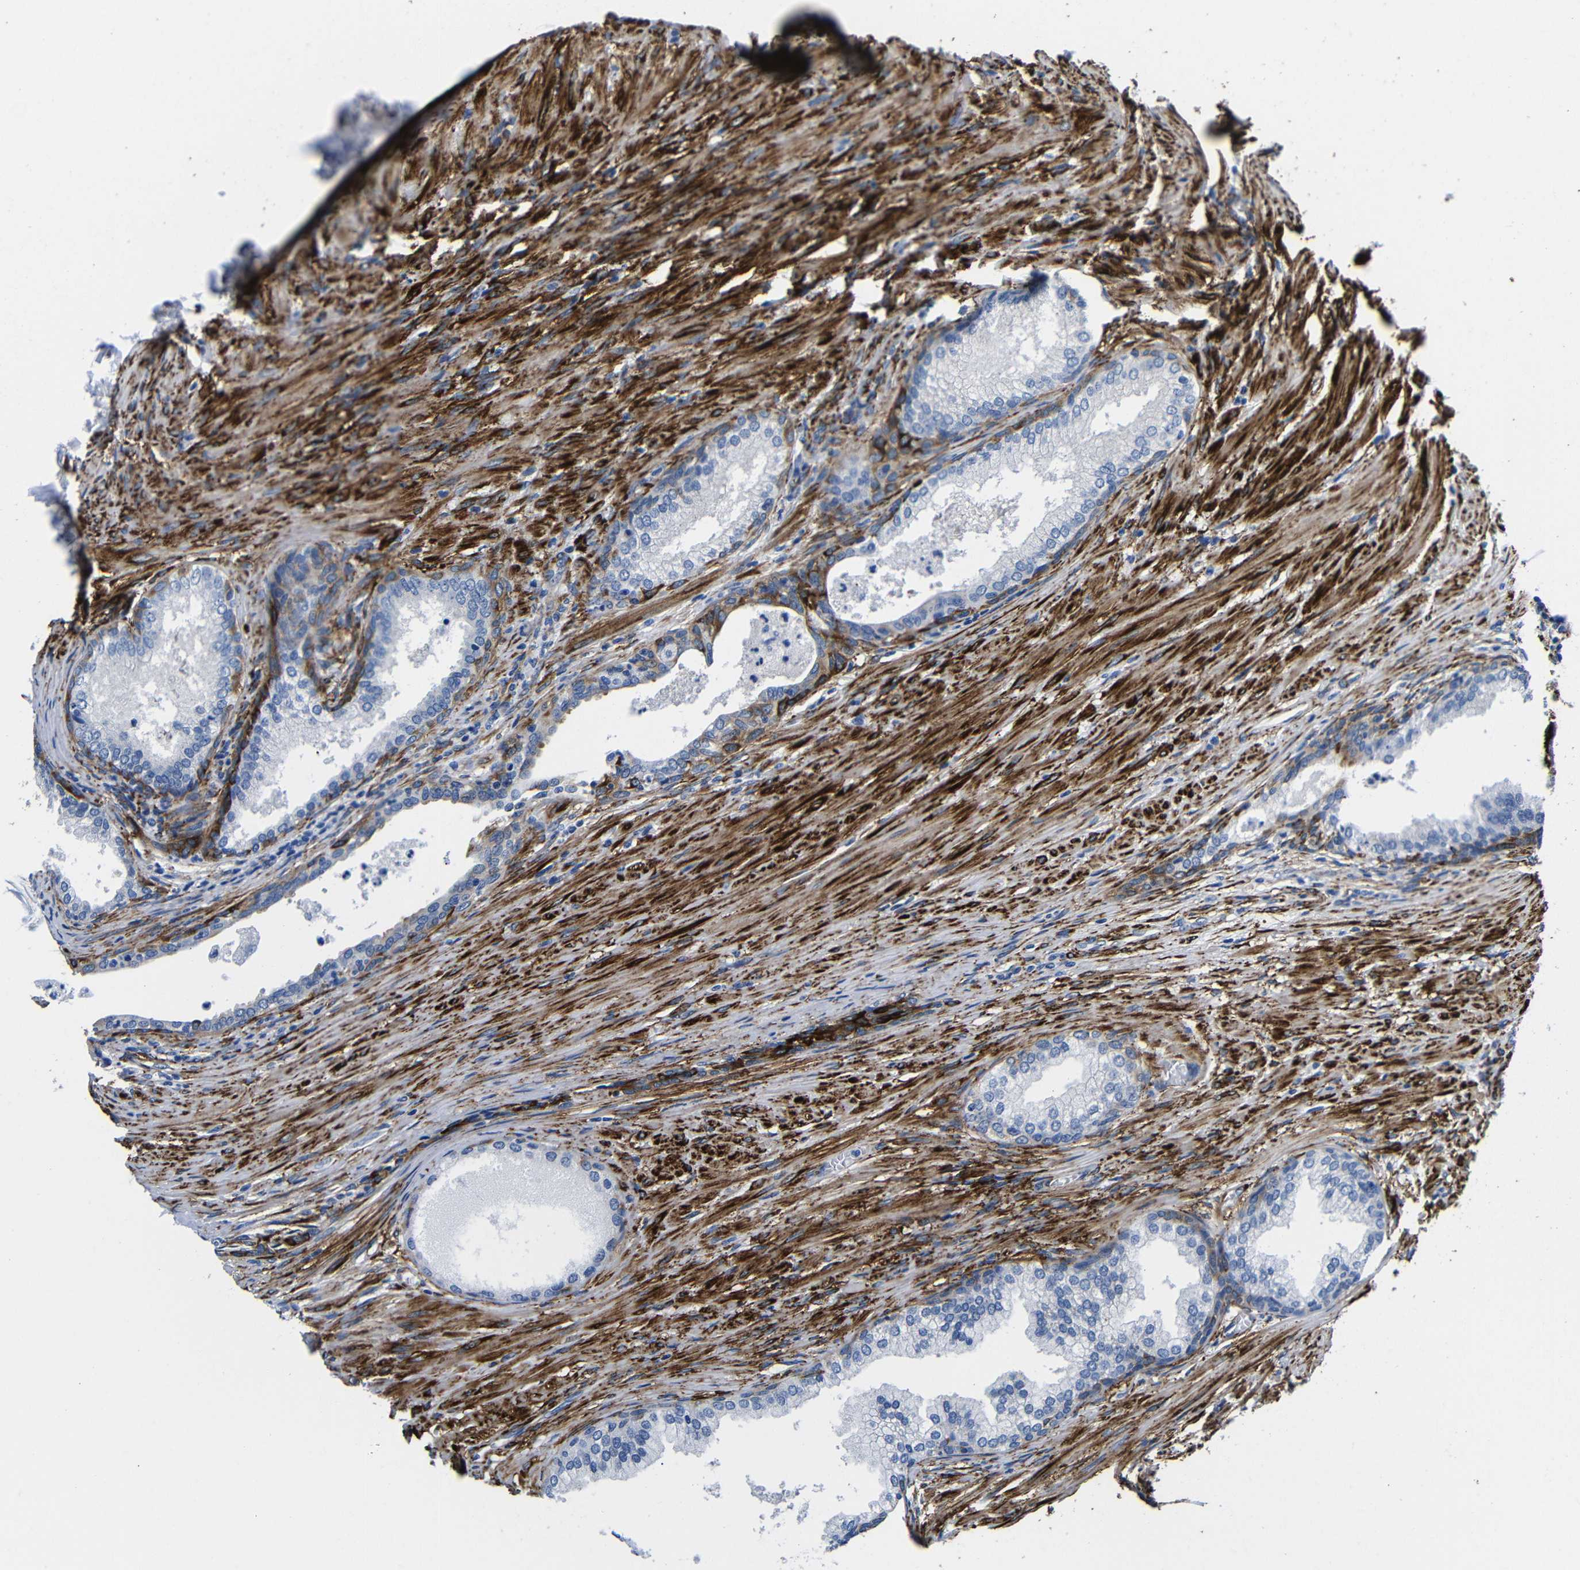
{"staining": {"intensity": "moderate", "quantity": "<25%", "location": "cytoplasmic/membranous"}, "tissue": "prostate", "cell_type": "Glandular cells", "image_type": "normal", "snomed": [{"axis": "morphology", "description": "Normal tissue, NOS"}, {"axis": "topography", "description": "Prostate"}], "caption": "Immunohistochemical staining of benign prostate displays moderate cytoplasmic/membranous protein expression in approximately <25% of glandular cells.", "gene": "LRIG1", "patient": {"sex": "male", "age": 76}}